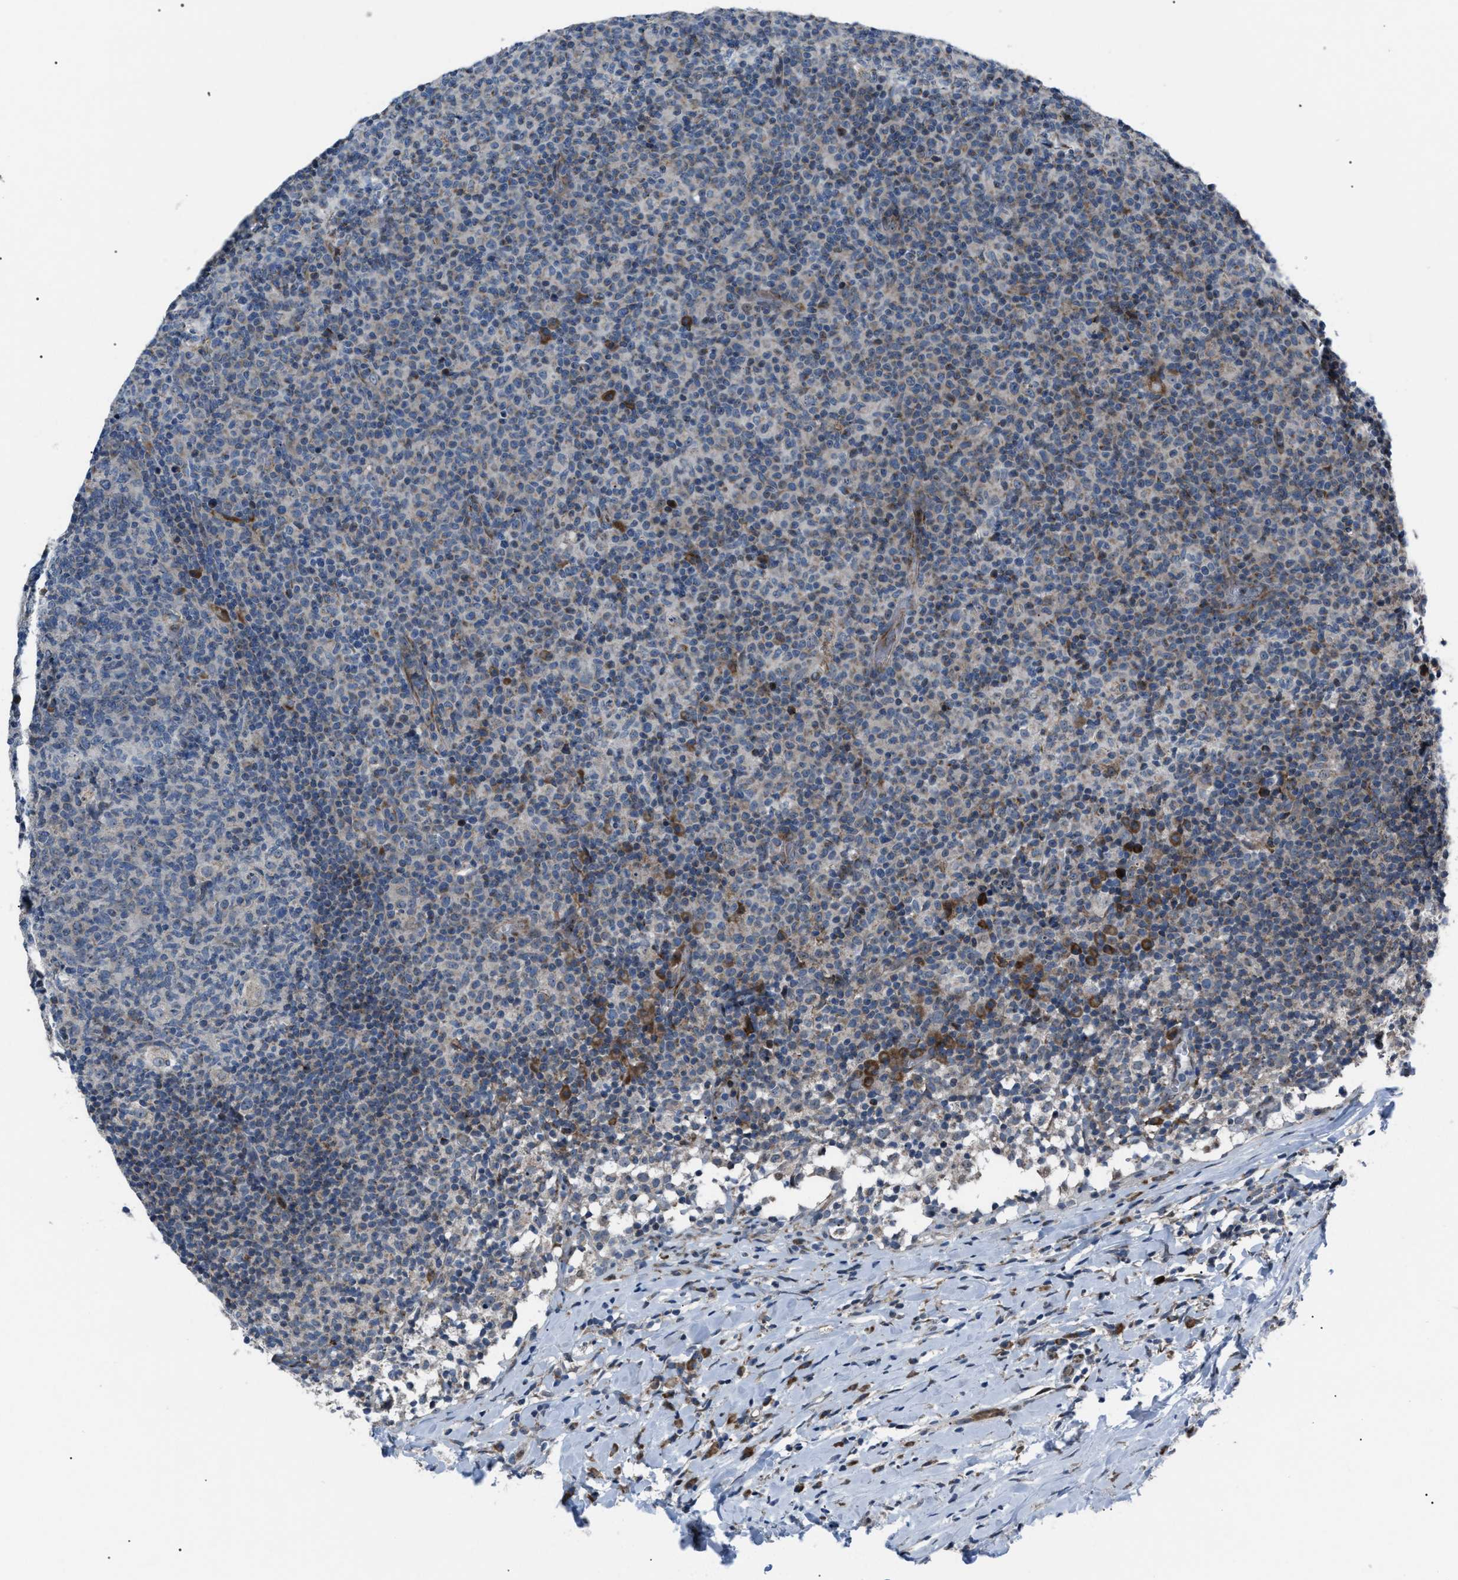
{"staining": {"intensity": "negative", "quantity": "none", "location": "none"}, "tissue": "lymph node", "cell_type": "Germinal center cells", "image_type": "normal", "snomed": [{"axis": "morphology", "description": "Normal tissue, NOS"}, {"axis": "morphology", "description": "Inflammation, NOS"}, {"axis": "topography", "description": "Lymph node"}], "caption": "The immunohistochemistry image has no significant positivity in germinal center cells of lymph node.", "gene": "AGO2", "patient": {"sex": "male", "age": 55}}